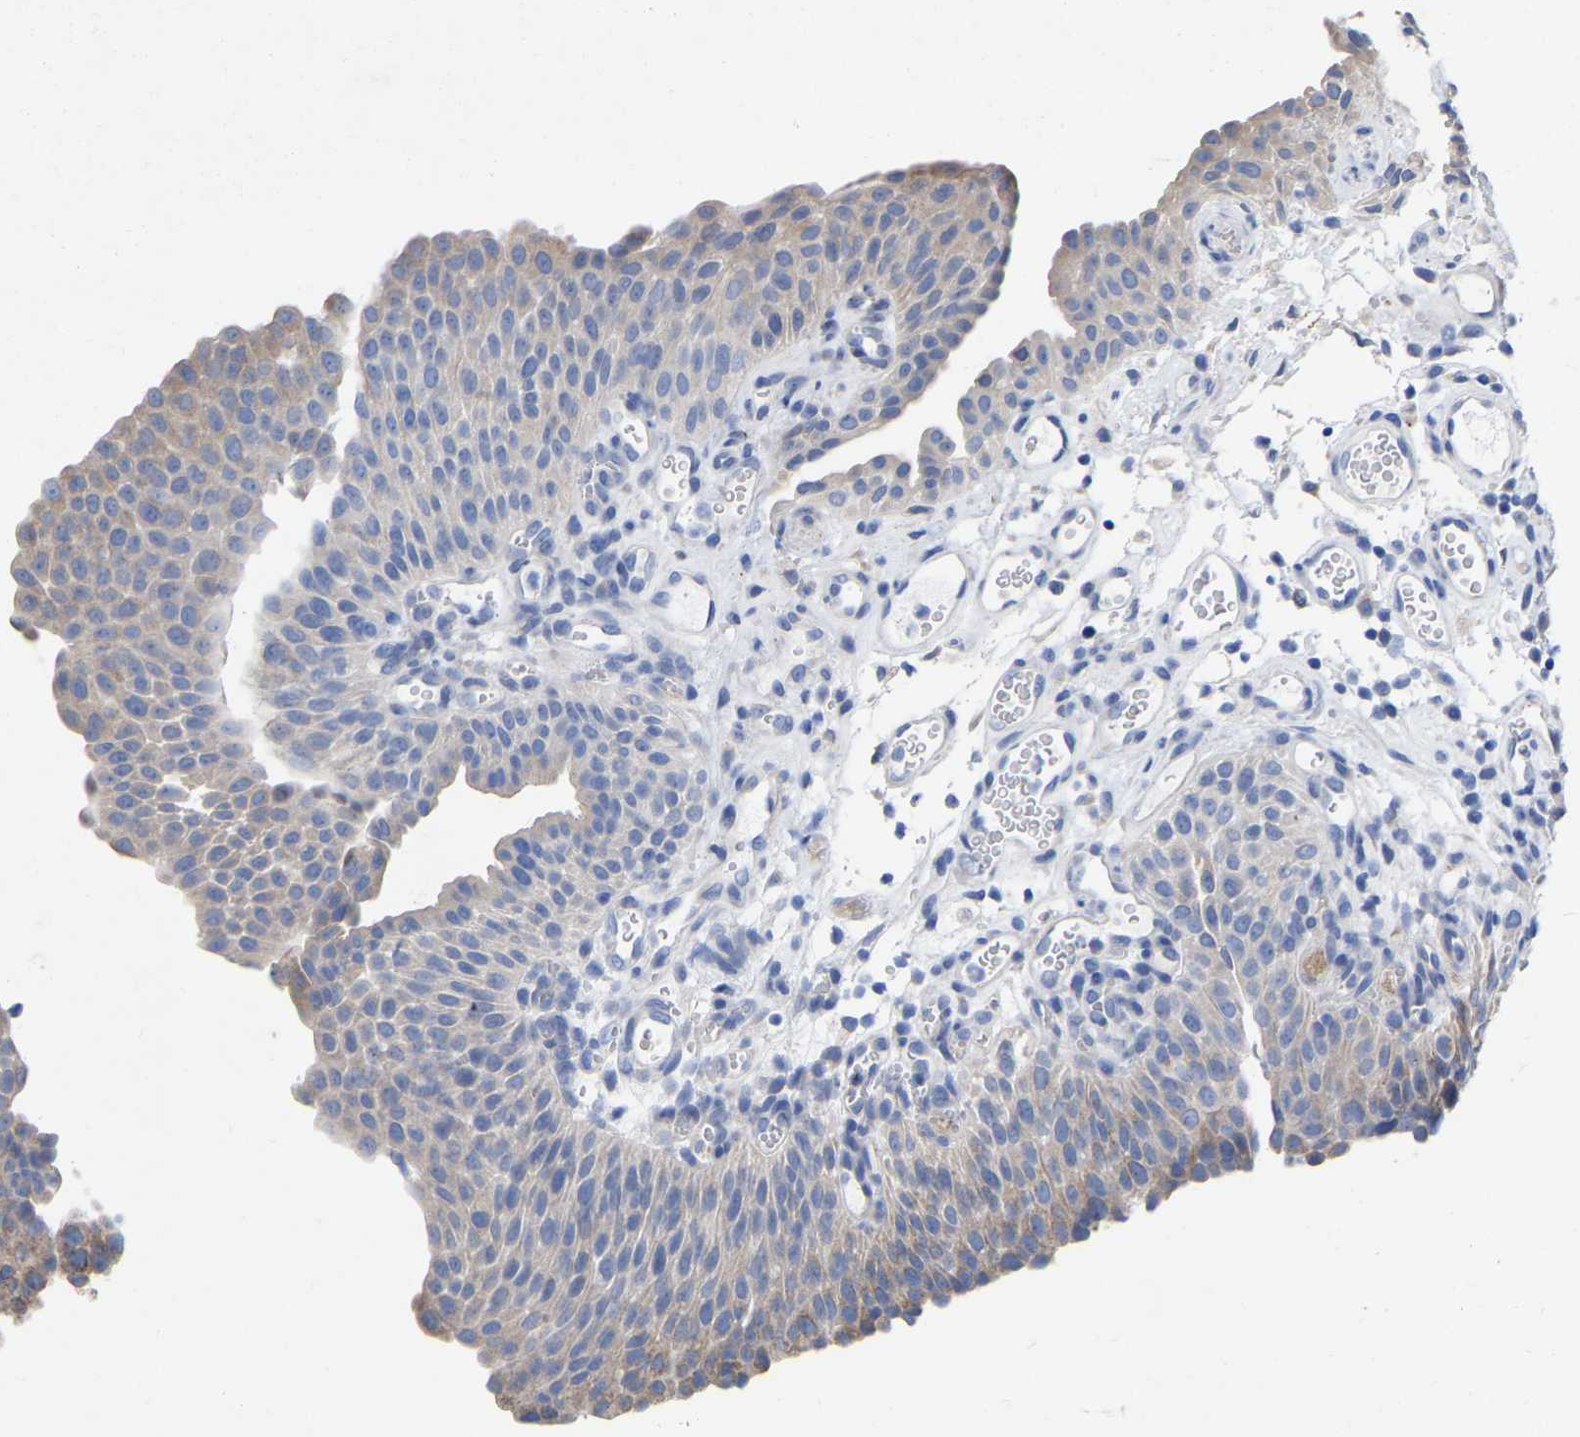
{"staining": {"intensity": "moderate", "quantity": "<25%", "location": "cytoplasmic/membranous"}, "tissue": "urothelial cancer", "cell_type": "Tumor cells", "image_type": "cancer", "snomed": [{"axis": "morphology", "description": "Urothelial carcinoma, Low grade"}, {"axis": "morphology", "description": "Urothelial carcinoma, High grade"}, {"axis": "topography", "description": "Urinary bladder"}], "caption": "Human high-grade urothelial carcinoma stained with a protein marker reveals moderate staining in tumor cells.", "gene": "STRIP2", "patient": {"sex": "male", "age": 35}}